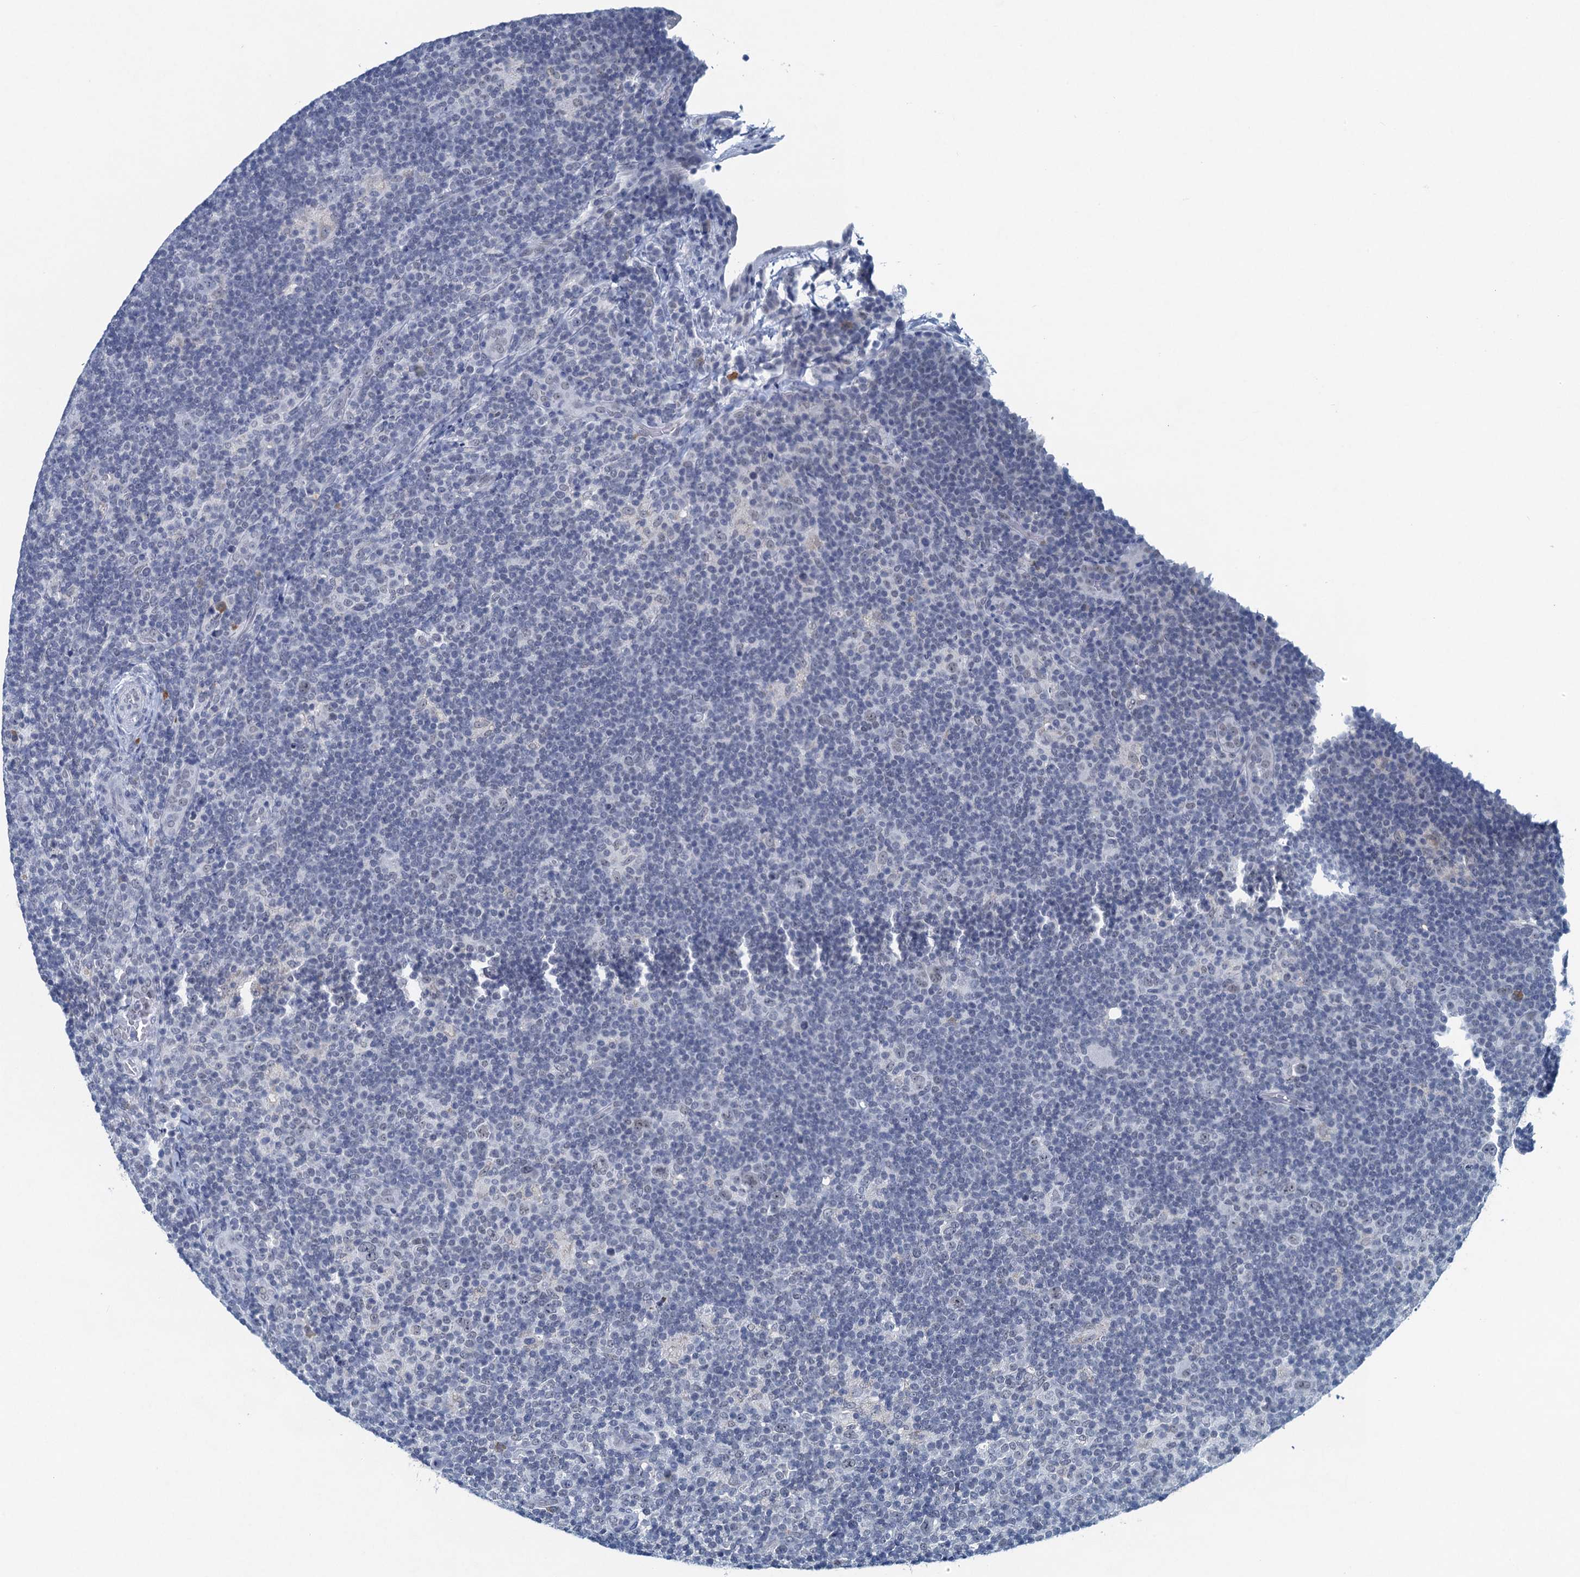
{"staining": {"intensity": "negative", "quantity": "none", "location": "none"}, "tissue": "lymphoma", "cell_type": "Tumor cells", "image_type": "cancer", "snomed": [{"axis": "morphology", "description": "Hodgkin's disease, NOS"}, {"axis": "topography", "description": "Lymph node"}], "caption": "Immunohistochemistry micrograph of neoplastic tissue: human Hodgkin's disease stained with DAB (3,3'-diaminobenzidine) demonstrates no significant protein staining in tumor cells. Brightfield microscopy of immunohistochemistry stained with DAB (3,3'-diaminobenzidine) (brown) and hematoxylin (blue), captured at high magnification.", "gene": "HAPSTR1", "patient": {"sex": "female", "age": 57}}